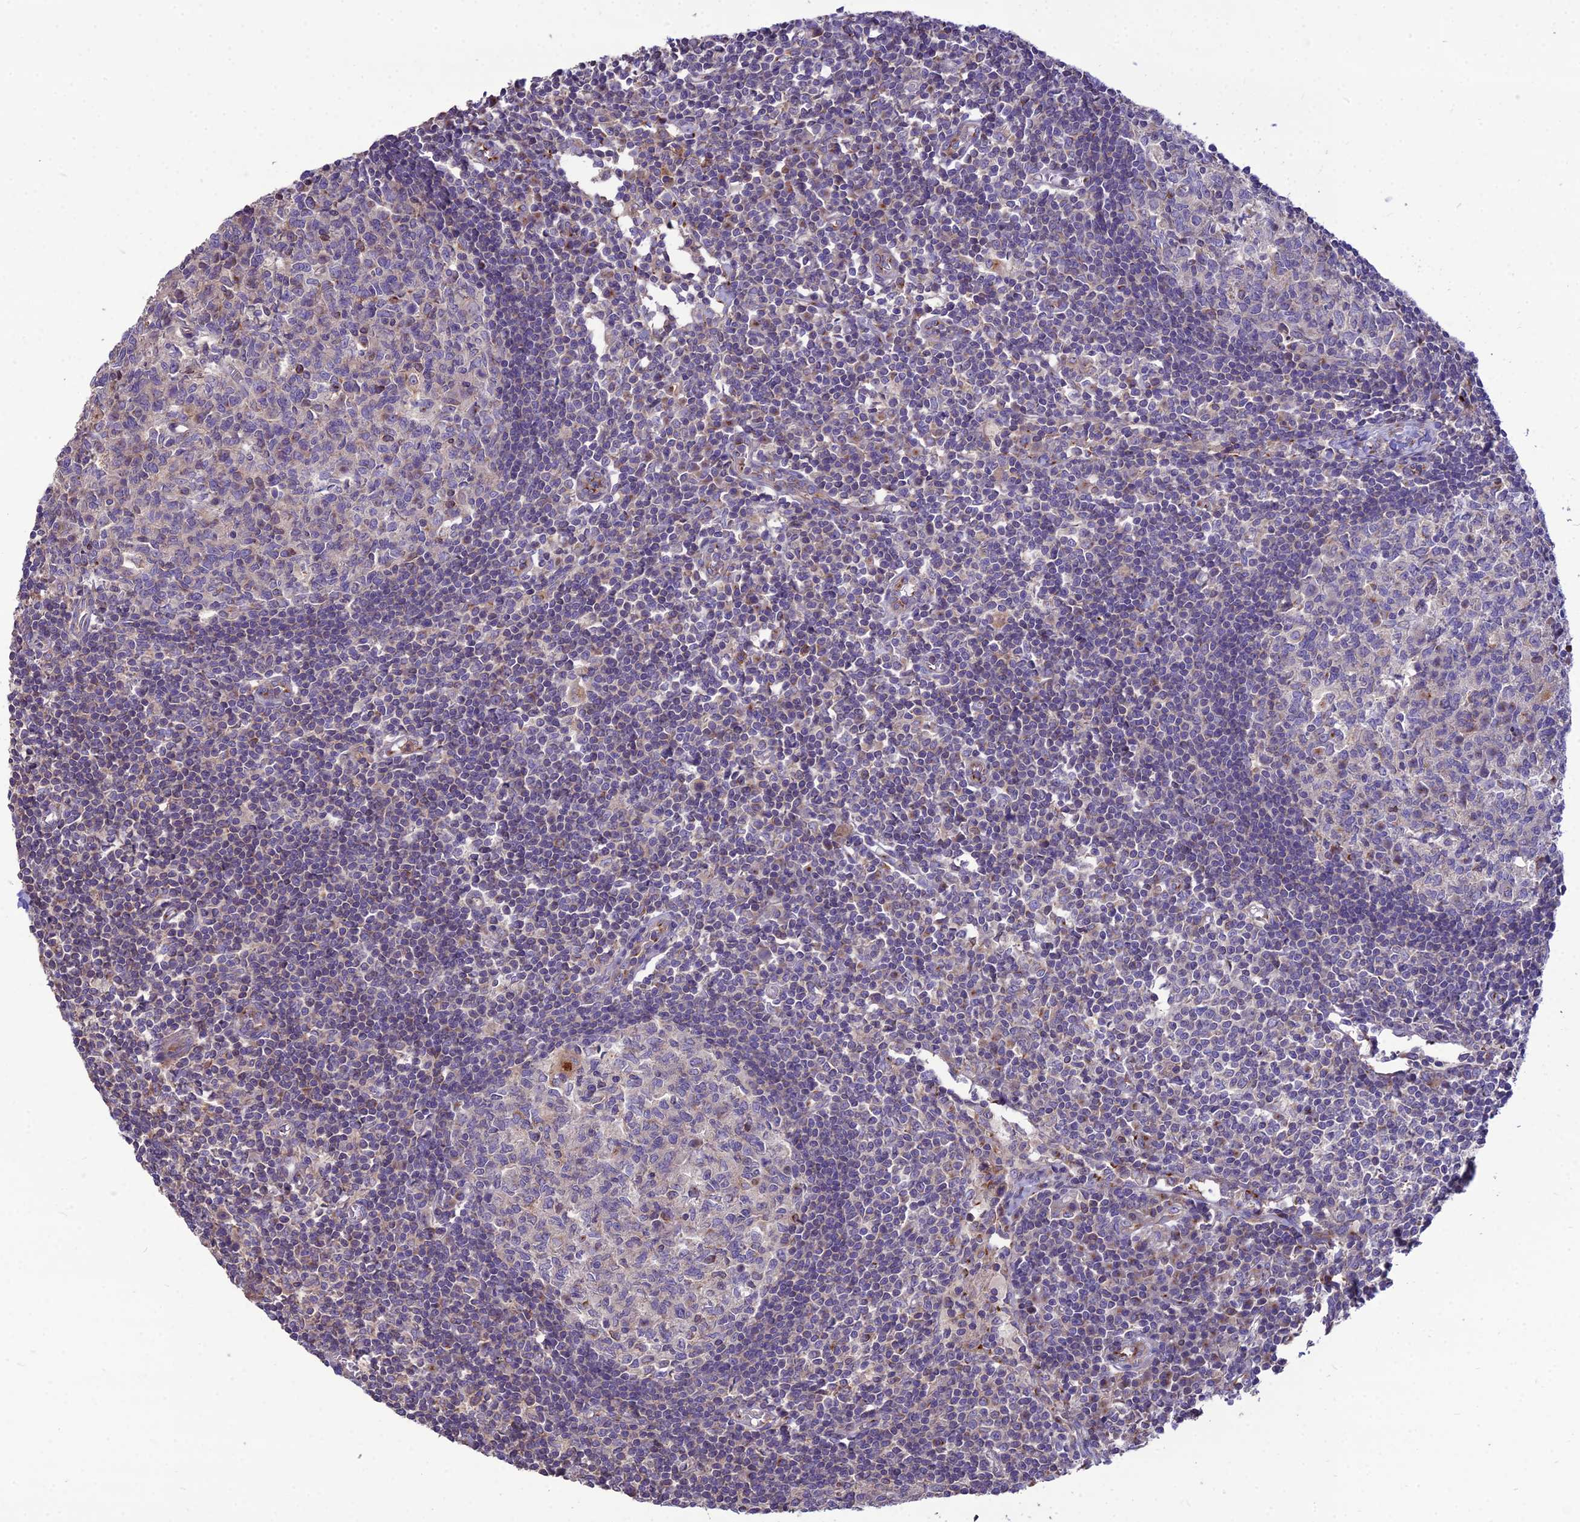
{"staining": {"intensity": "moderate", "quantity": "<25%", "location": "cytoplasmic/membranous"}, "tissue": "lymph node", "cell_type": "Germinal center cells", "image_type": "normal", "snomed": [{"axis": "morphology", "description": "Normal tissue, NOS"}, {"axis": "topography", "description": "Lymph node"}], "caption": "Immunohistochemical staining of normal lymph node reveals low levels of moderate cytoplasmic/membranous staining in about <25% of germinal center cells. Nuclei are stained in blue.", "gene": "SPRYD7", "patient": {"sex": "female", "age": 55}}